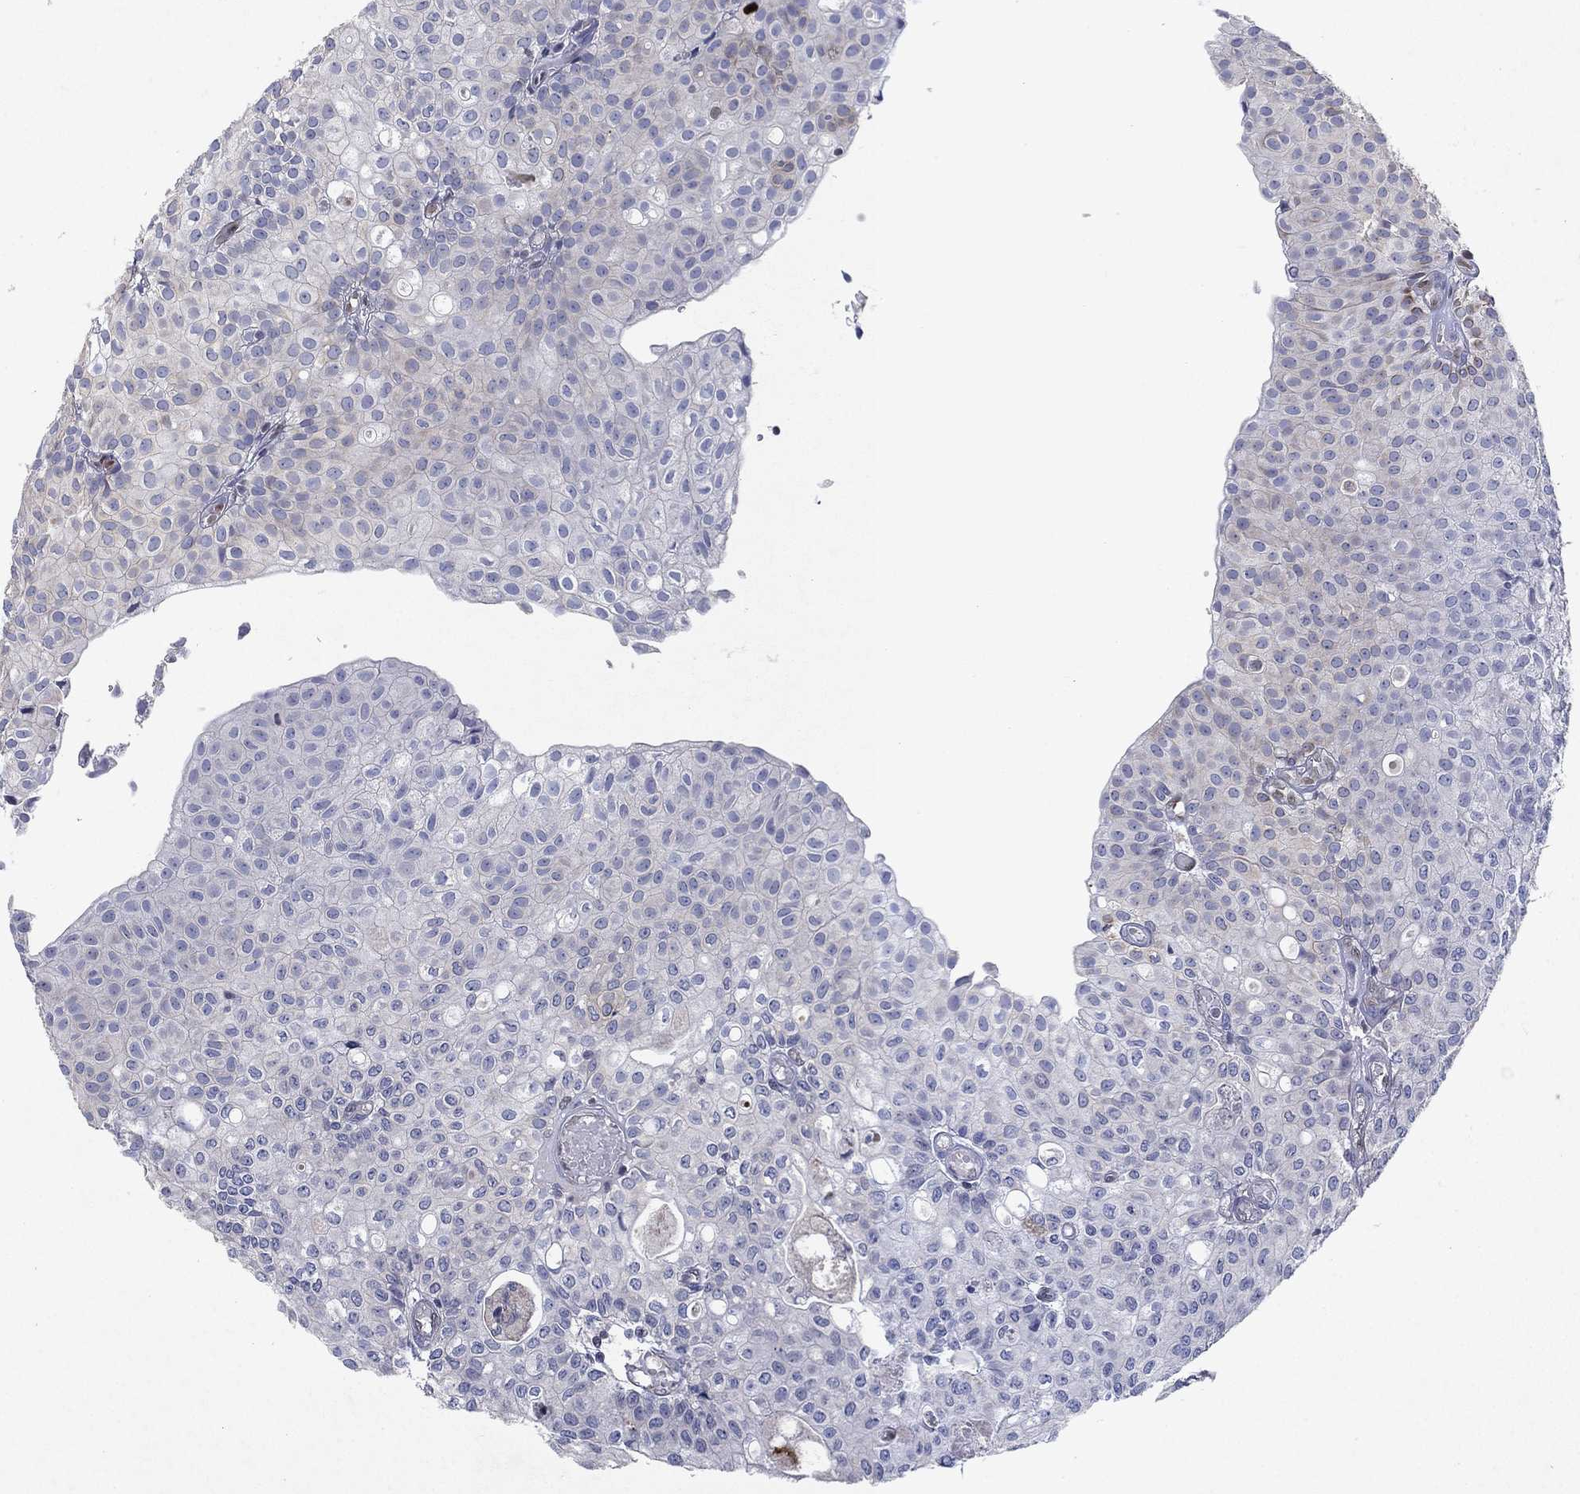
{"staining": {"intensity": "negative", "quantity": "none", "location": "none"}, "tissue": "urothelial cancer", "cell_type": "Tumor cells", "image_type": "cancer", "snomed": [{"axis": "morphology", "description": "Urothelial carcinoma, Low grade"}, {"axis": "topography", "description": "Urinary bladder"}], "caption": "The photomicrograph reveals no significant positivity in tumor cells of urothelial cancer.", "gene": "FLI1", "patient": {"sex": "male", "age": 89}}